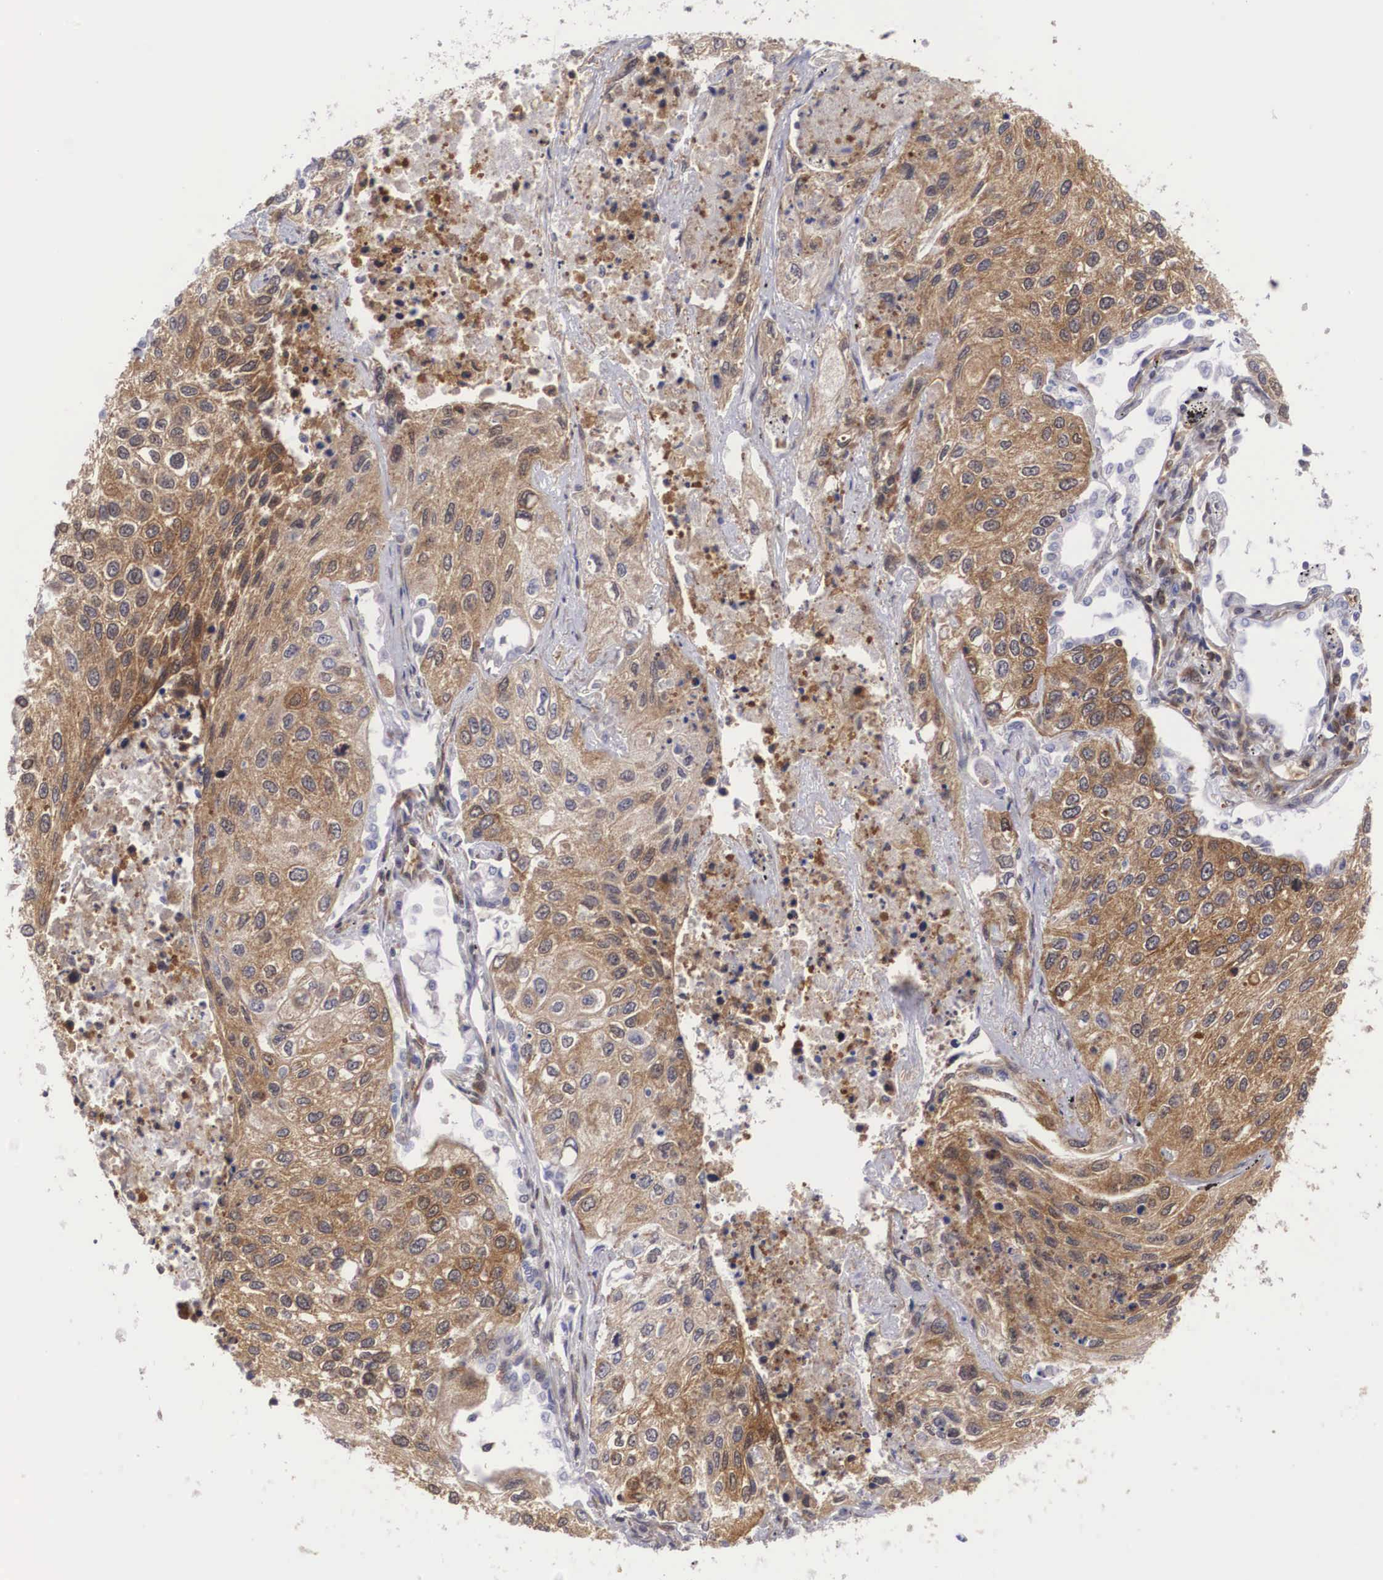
{"staining": {"intensity": "moderate", "quantity": ">75%", "location": "cytoplasmic/membranous,nuclear"}, "tissue": "lung cancer", "cell_type": "Tumor cells", "image_type": "cancer", "snomed": [{"axis": "morphology", "description": "Squamous cell carcinoma, NOS"}, {"axis": "topography", "description": "Lung"}], "caption": "Approximately >75% of tumor cells in human squamous cell carcinoma (lung) show moderate cytoplasmic/membranous and nuclear protein positivity as visualized by brown immunohistochemical staining.", "gene": "ADSL", "patient": {"sex": "male", "age": 75}}